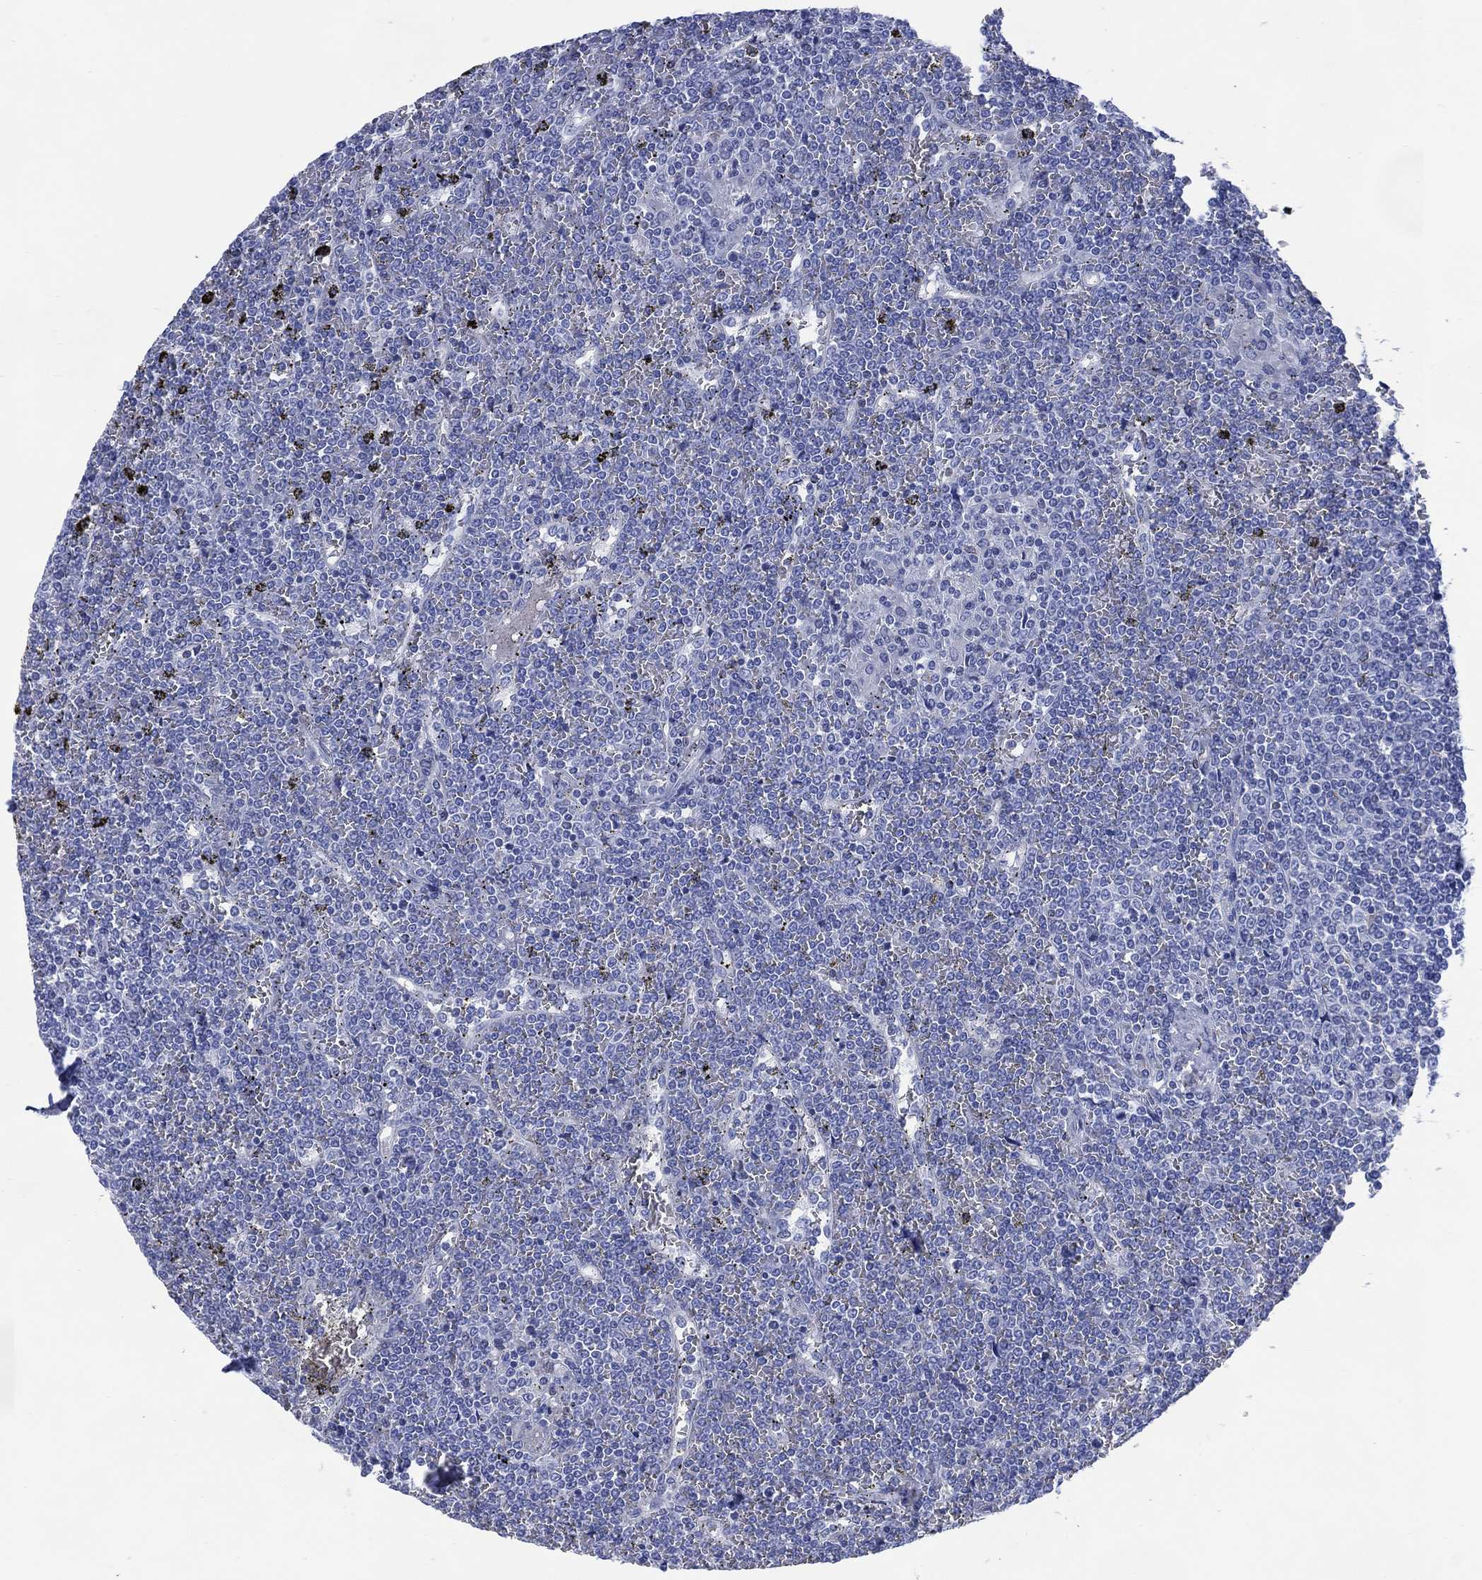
{"staining": {"intensity": "negative", "quantity": "none", "location": "none"}, "tissue": "lymphoma", "cell_type": "Tumor cells", "image_type": "cancer", "snomed": [{"axis": "morphology", "description": "Malignant lymphoma, non-Hodgkin's type, Low grade"}, {"axis": "topography", "description": "Spleen"}], "caption": "High power microscopy micrograph of an IHC photomicrograph of malignant lymphoma, non-Hodgkin's type (low-grade), revealing no significant expression in tumor cells. Brightfield microscopy of immunohistochemistry stained with DAB (3,3'-diaminobenzidine) (brown) and hematoxylin (blue), captured at high magnification.", "gene": "DDI1", "patient": {"sex": "female", "age": 19}}